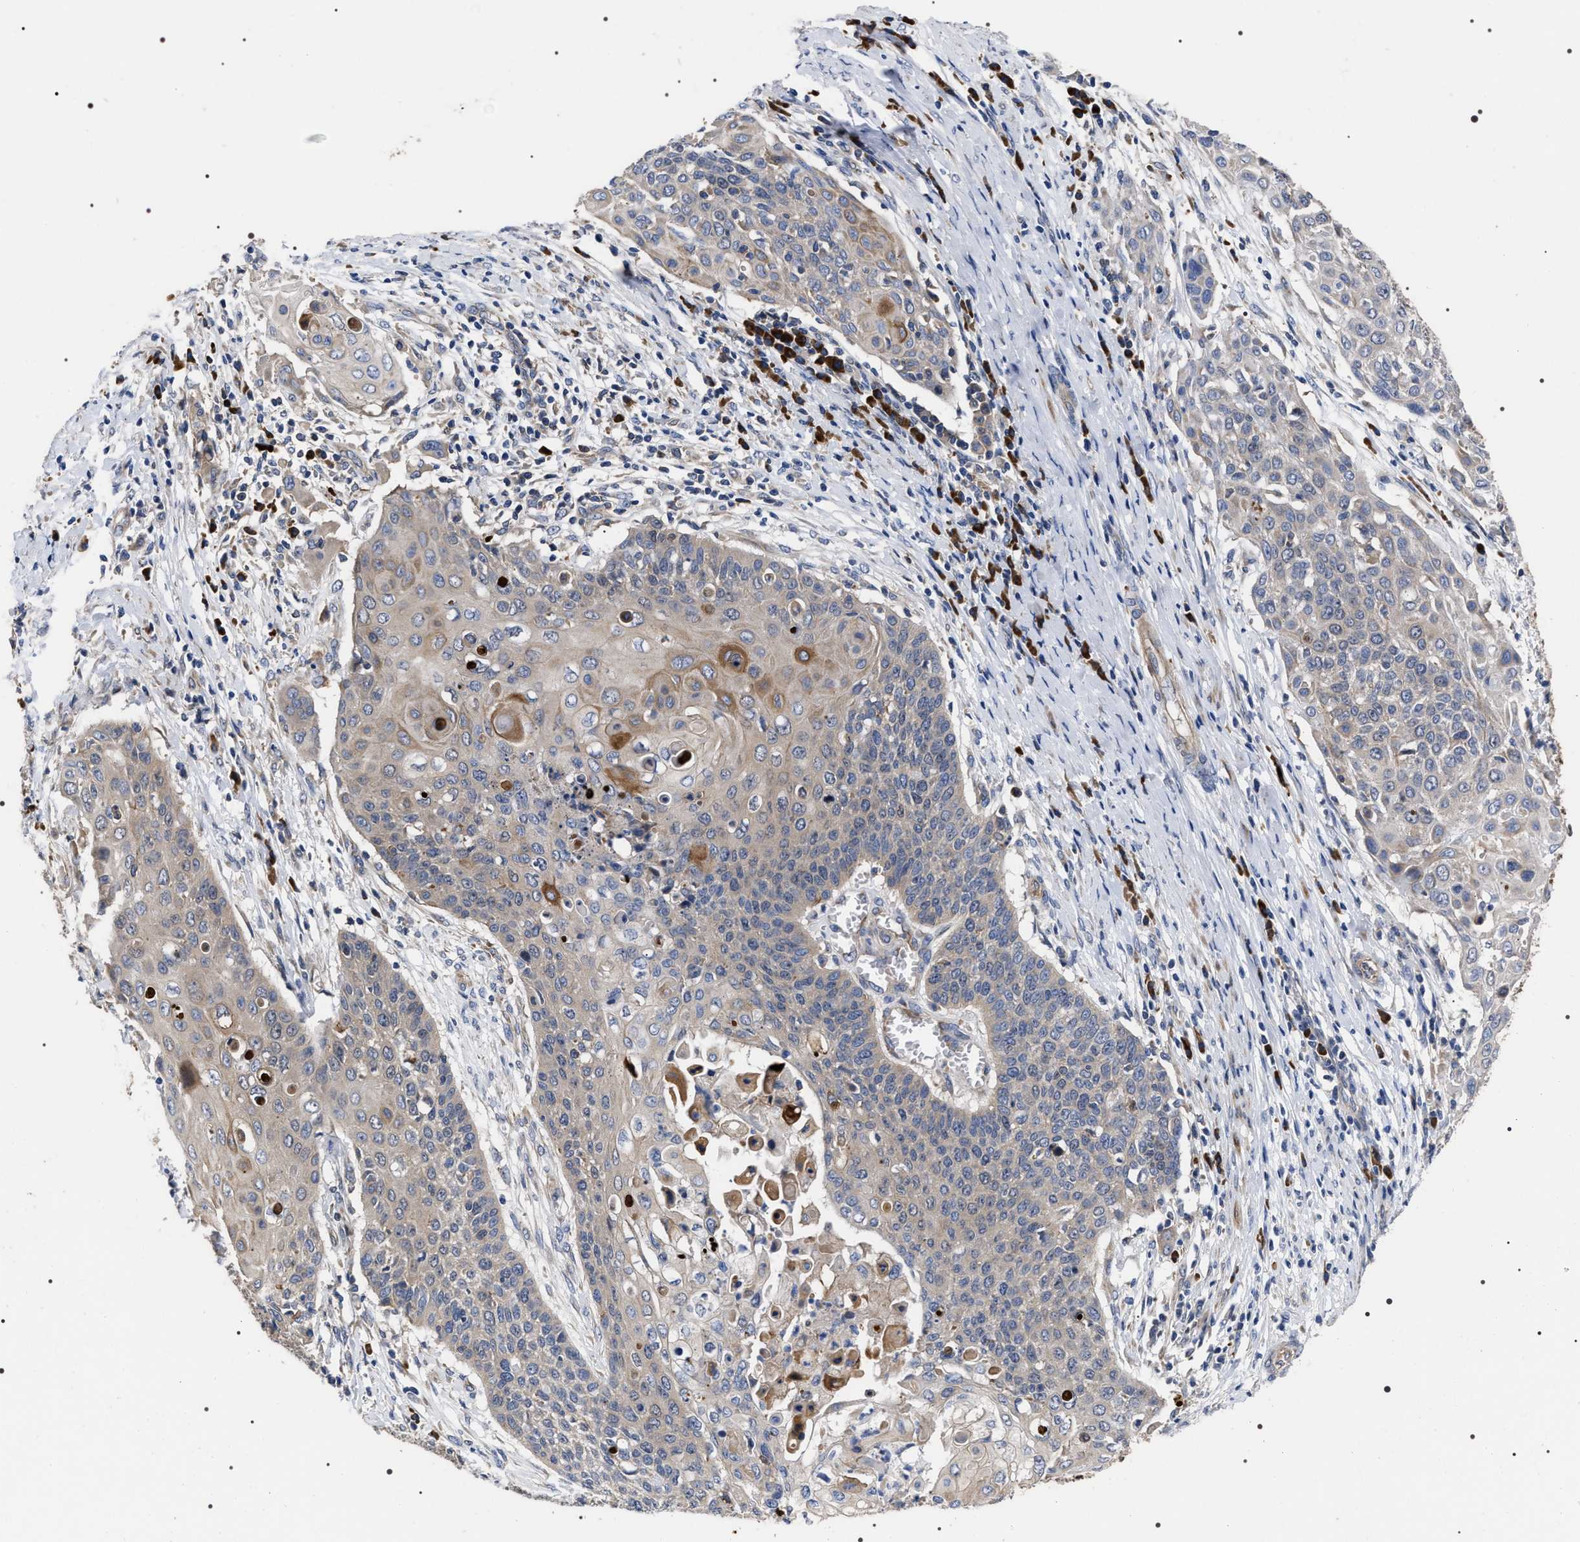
{"staining": {"intensity": "weak", "quantity": "<25%", "location": "cytoplasmic/membranous"}, "tissue": "cervical cancer", "cell_type": "Tumor cells", "image_type": "cancer", "snomed": [{"axis": "morphology", "description": "Squamous cell carcinoma, NOS"}, {"axis": "topography", "description": "Cervix"}], "caption": "High power microscopy photomicrograph of an immunohistochemistry (IHC) histopathology image of squamous cell carcinoma (cervical), revealing no significant expression in tumor cells. (Brightfield microscopy of DAB immunohistochemistry at high magnification).", "gene": "MIS18A", "patient": {"sex": "female", "age": 39}}